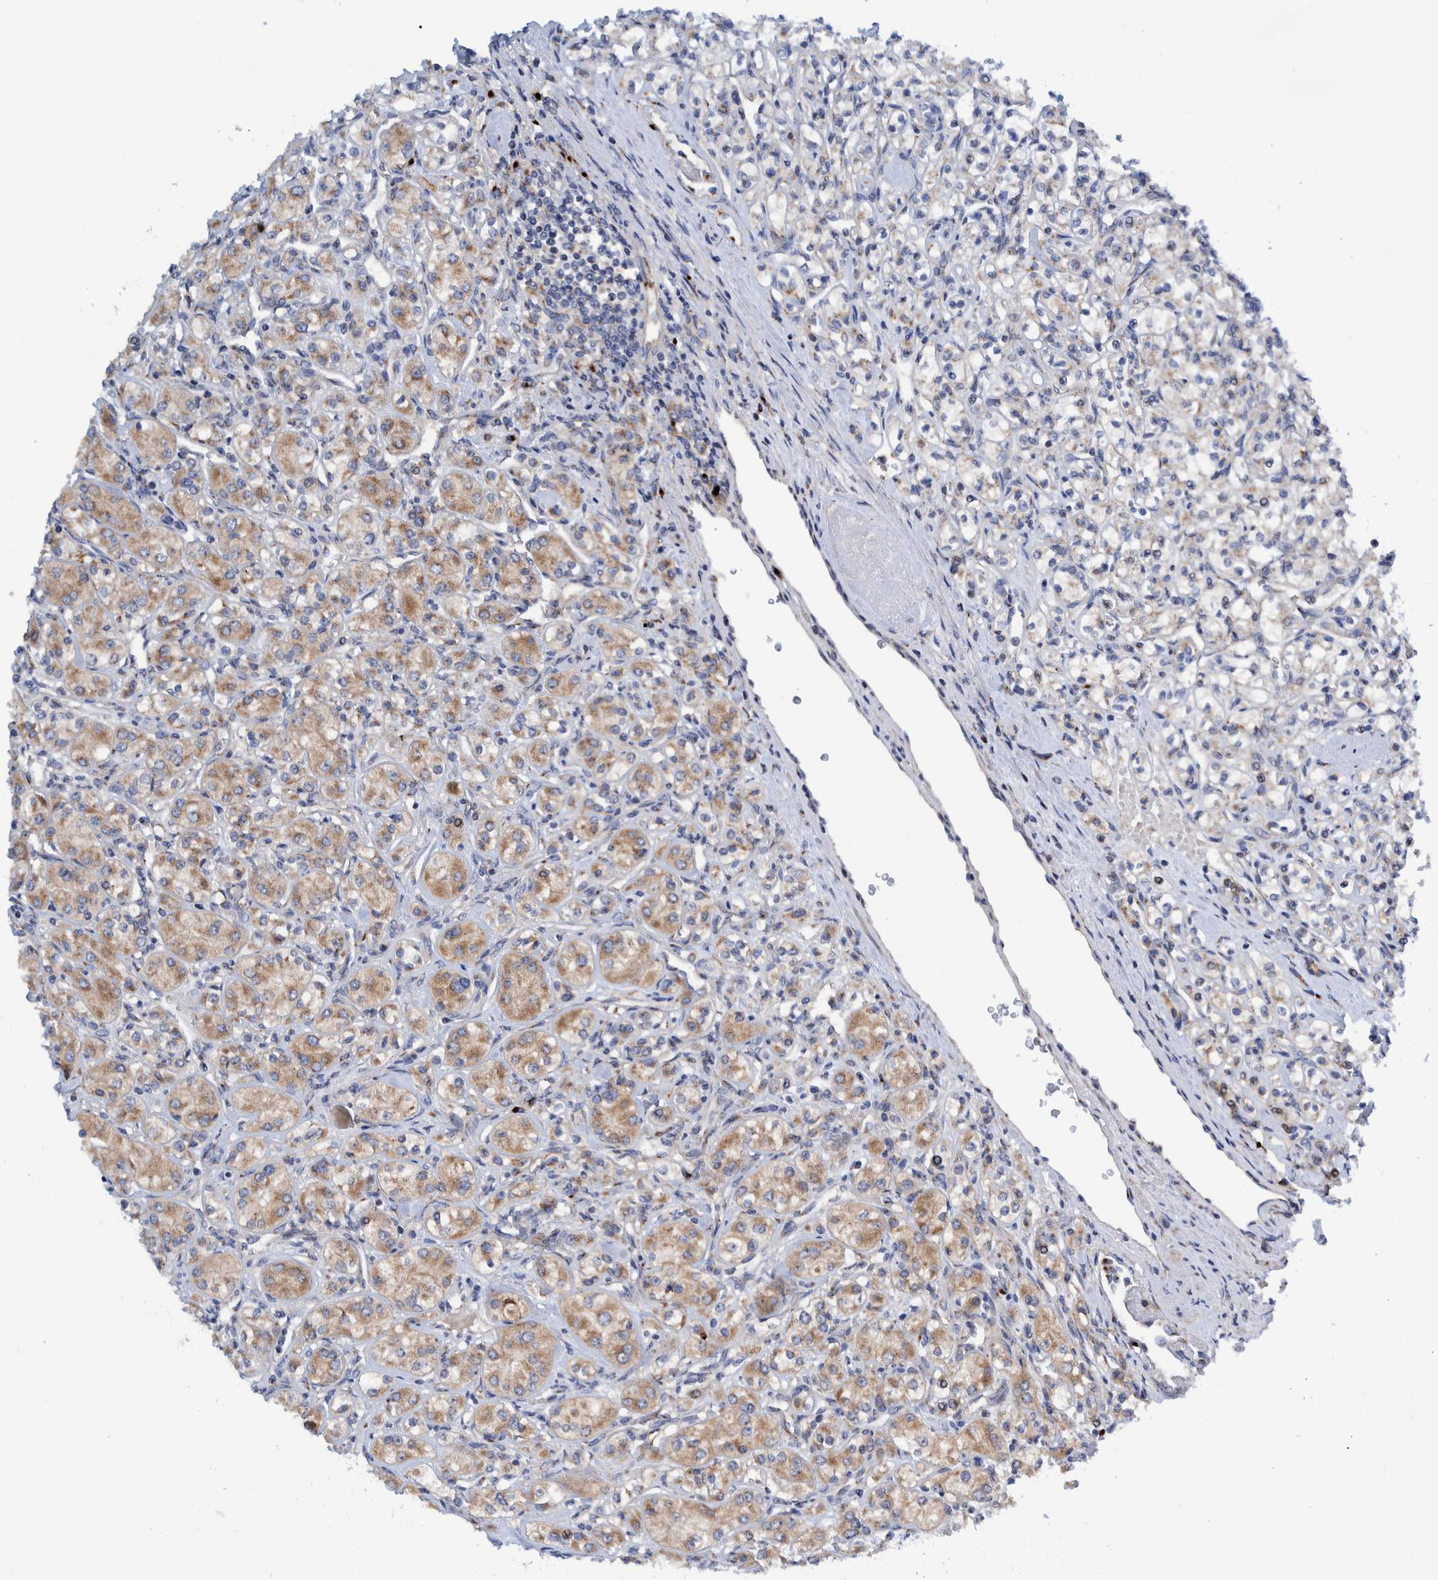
{"staining": {"intensity": "weak", "quantity": "25%-75%", "location": "cytoplasmic/membranous"}, "tissue": "renal cancer", "cell_type": "Tumor cells", "image_type": "cancer", "snomed": [{"axis": "morphology", "description": "Adenocarcinoma, NOS"}, {"axis": "topography", "description": "Kidney"}], "caption": "The histopathology image shows a brown stain indicating the presence of a protein in the cytoplasmic/membranous of tumor cells in renal cancer.", "gene": "TRIM58", "patient": {"sex": "male", "age": 77}}